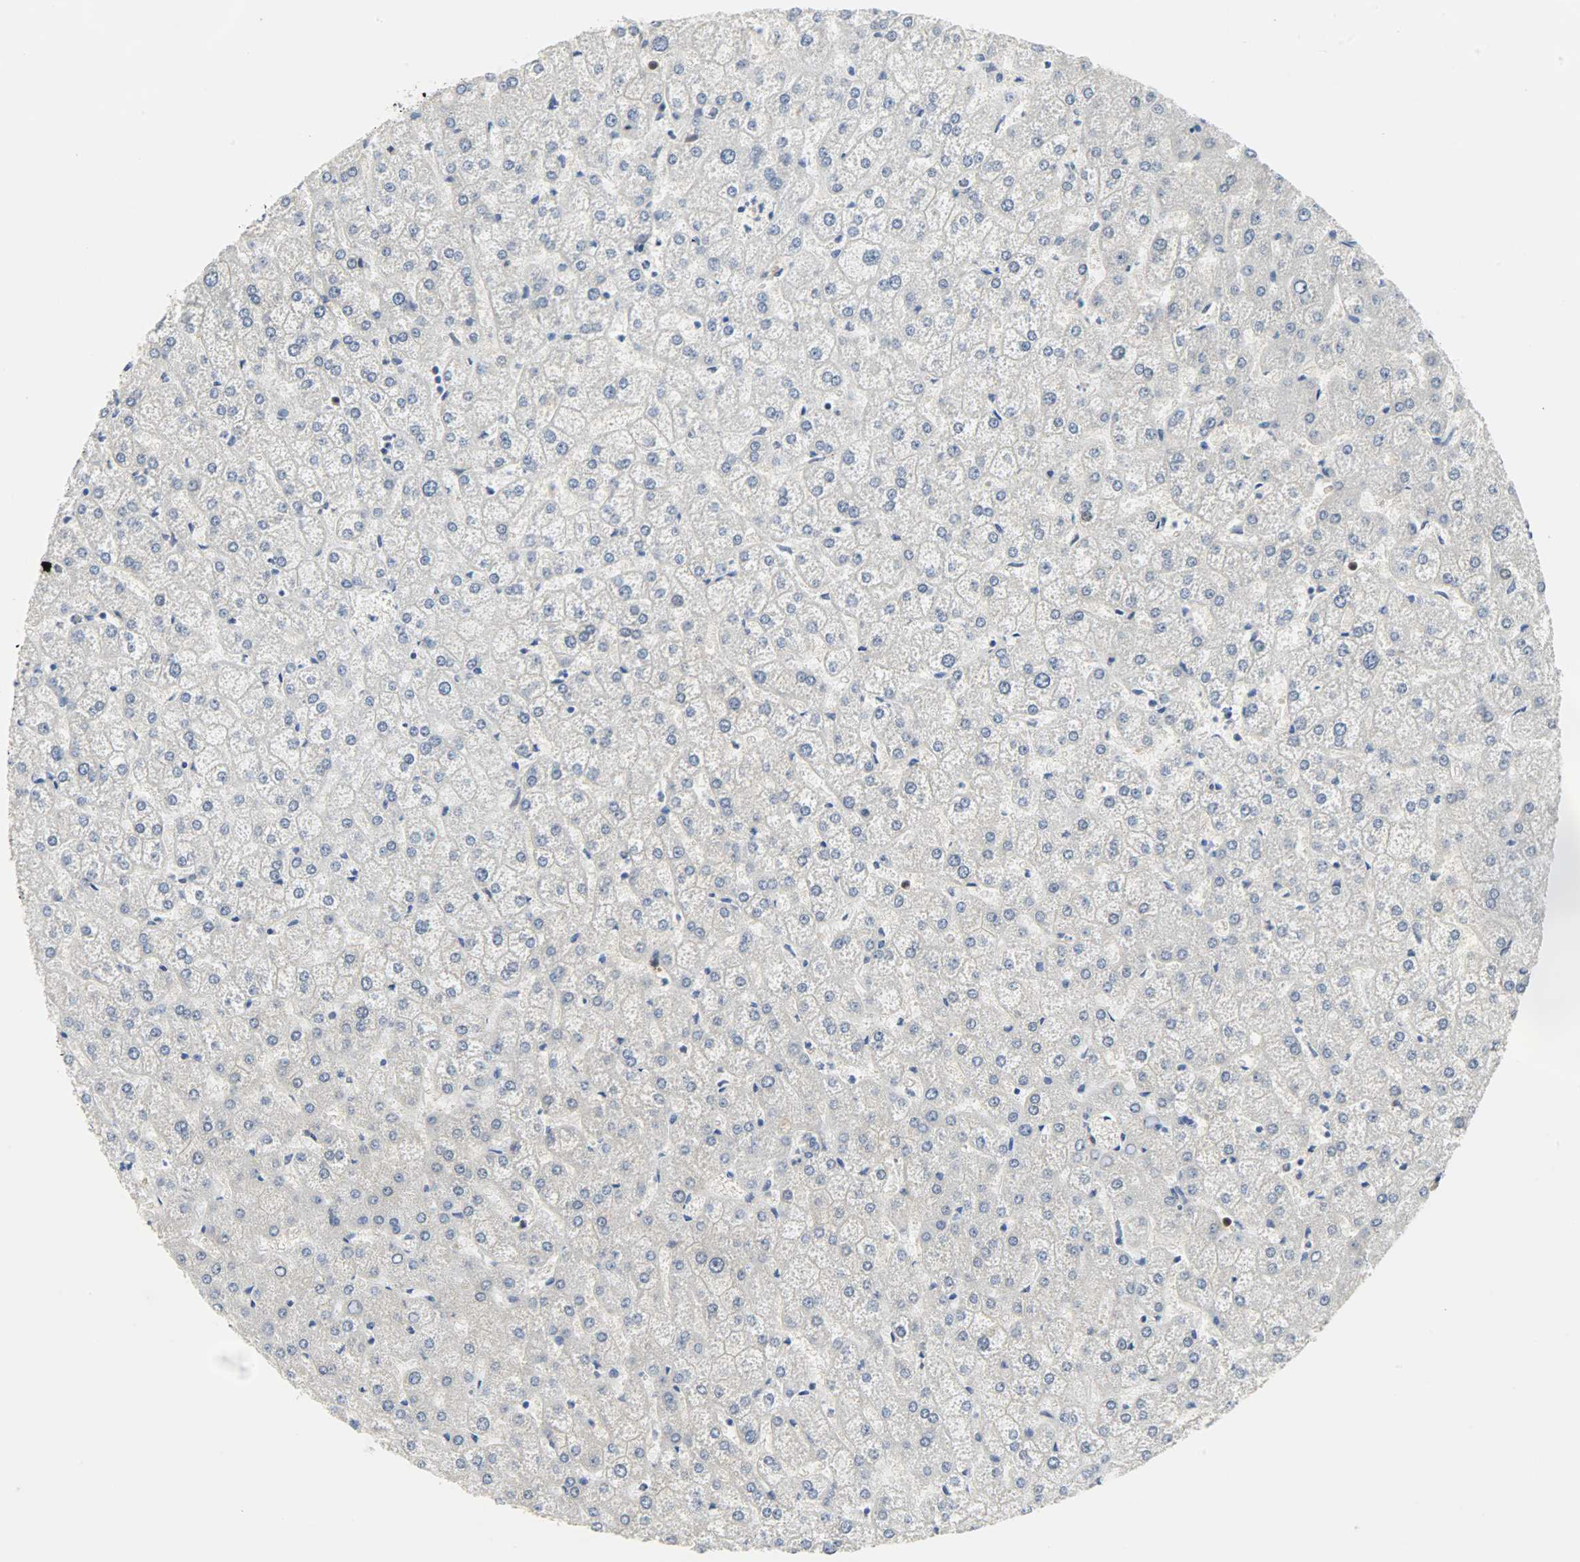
{"staining": {"intensity": "negative", "quantity": "none", "location": "none"}, "tissue": "liver", "cell_type": "Hepatocytes", "image_type": "normal", "snomed": [{"axis": "morphology", "description": "Normal tissue, NOS"}, {"axis": "topography", "description": "Liver"}], "caption": "The micrograph demonstrates no significant staining in hepatocytes of liver. (IHC, brightfield microscopy, high magnification).", "gene": "EIF4EBP1", "patient": {"sex": "female", "age": 32}}